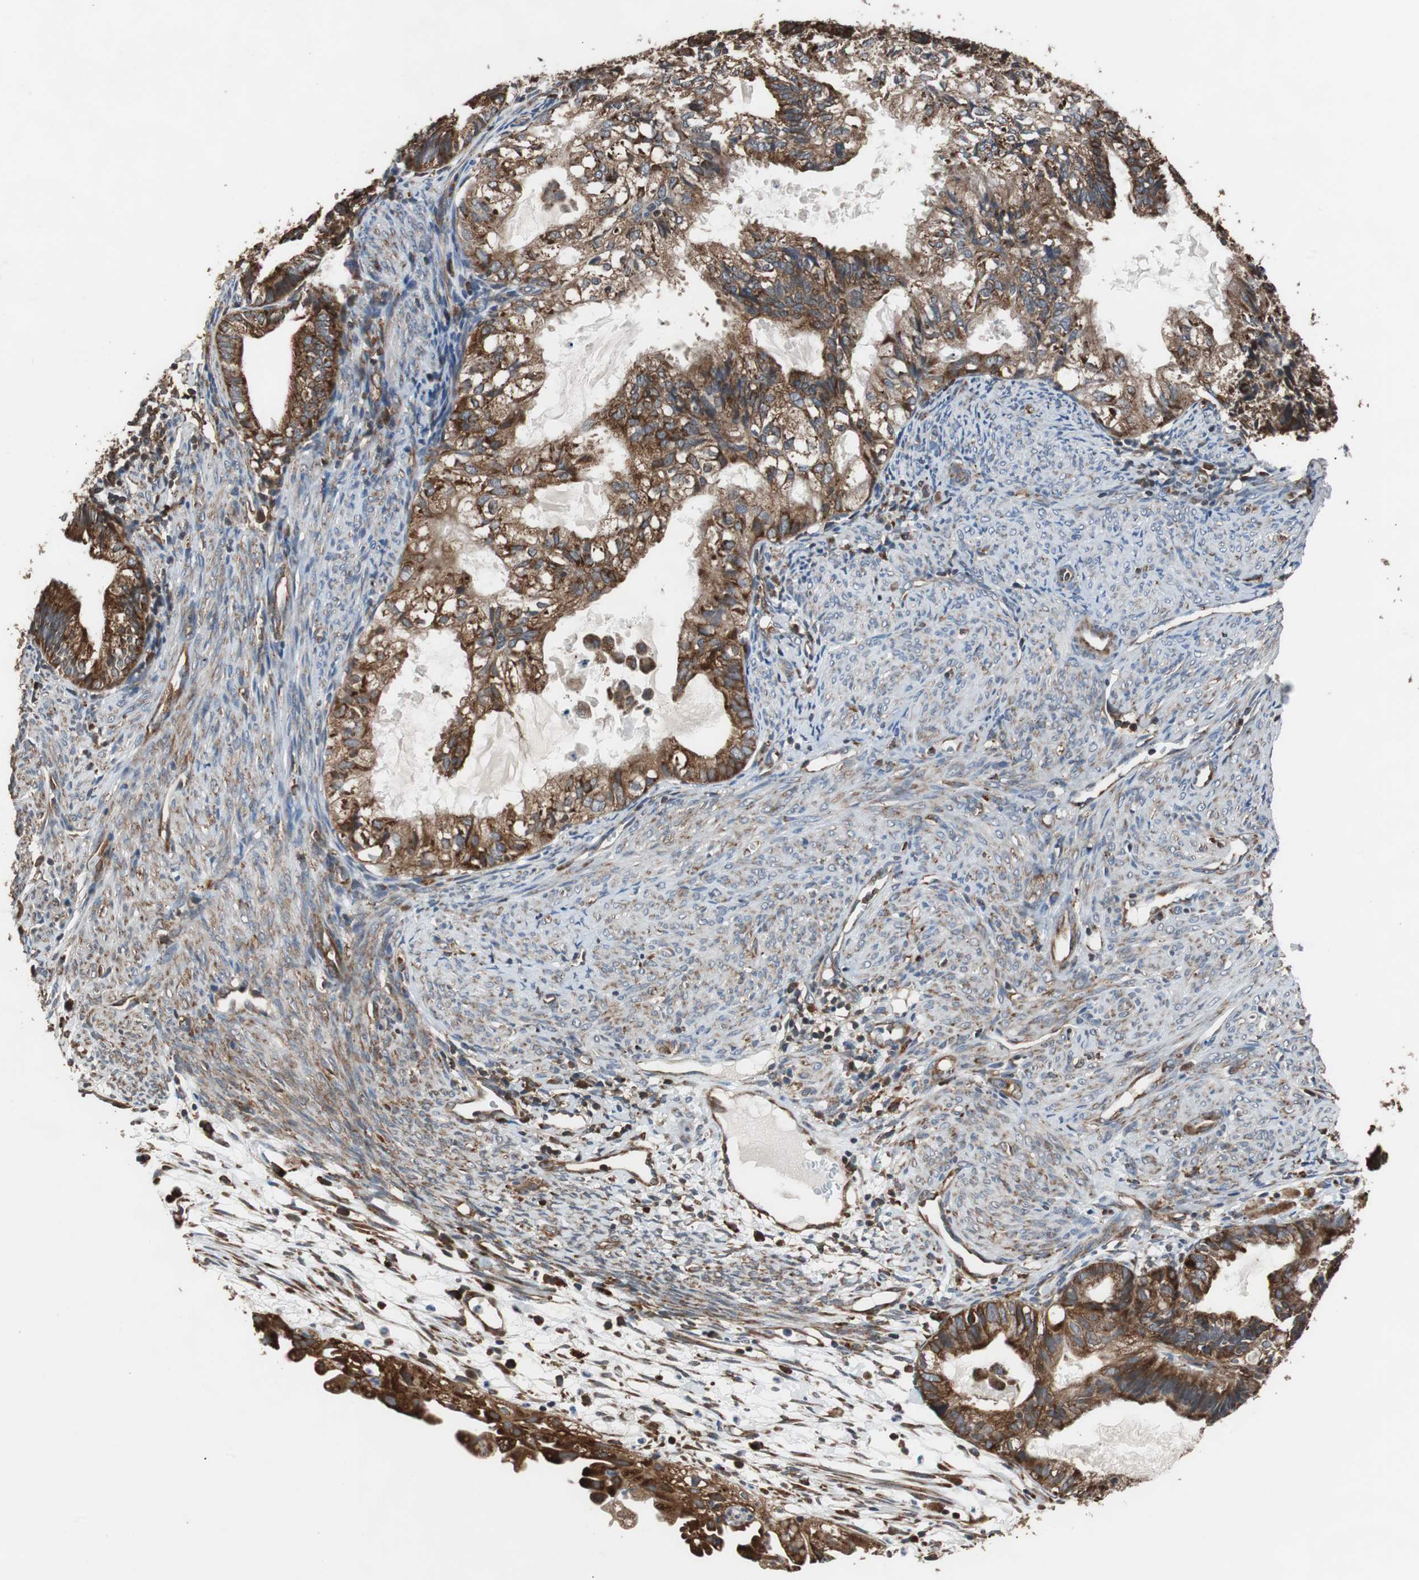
{"staining": {"intensity": "strong", "quantity": ">75%", "location": "cytoplasmic/membranous"}, "tissue": "cervical cancer", "cell_type": "Tumor cells", "image_type": "cancer", "snomed": [{"axis": "morphology", "description": "Normal tissue, NOS"}, {"axis": "morphology", "description": "Adenocarcinoma, NOS"}, {"axis": "topography", "description": "Cervix"}, {"axis": "topography", "description": "Endometrium"}], "caption": "A high-resolution image shows IHC staining of adenocarcinoma (cervical), which shows strong cytoplasmic/membranous expression in about >75% of tumor cells. The staining was performed using DAB (3,3'-diaminobenzidine) to visualize the protein expression in brown, while the nuclei were stained in blue with hematoxylin (Magnification: 20x).", "gene": "USP10", "patient": {"sex": "female", "age": 86}}